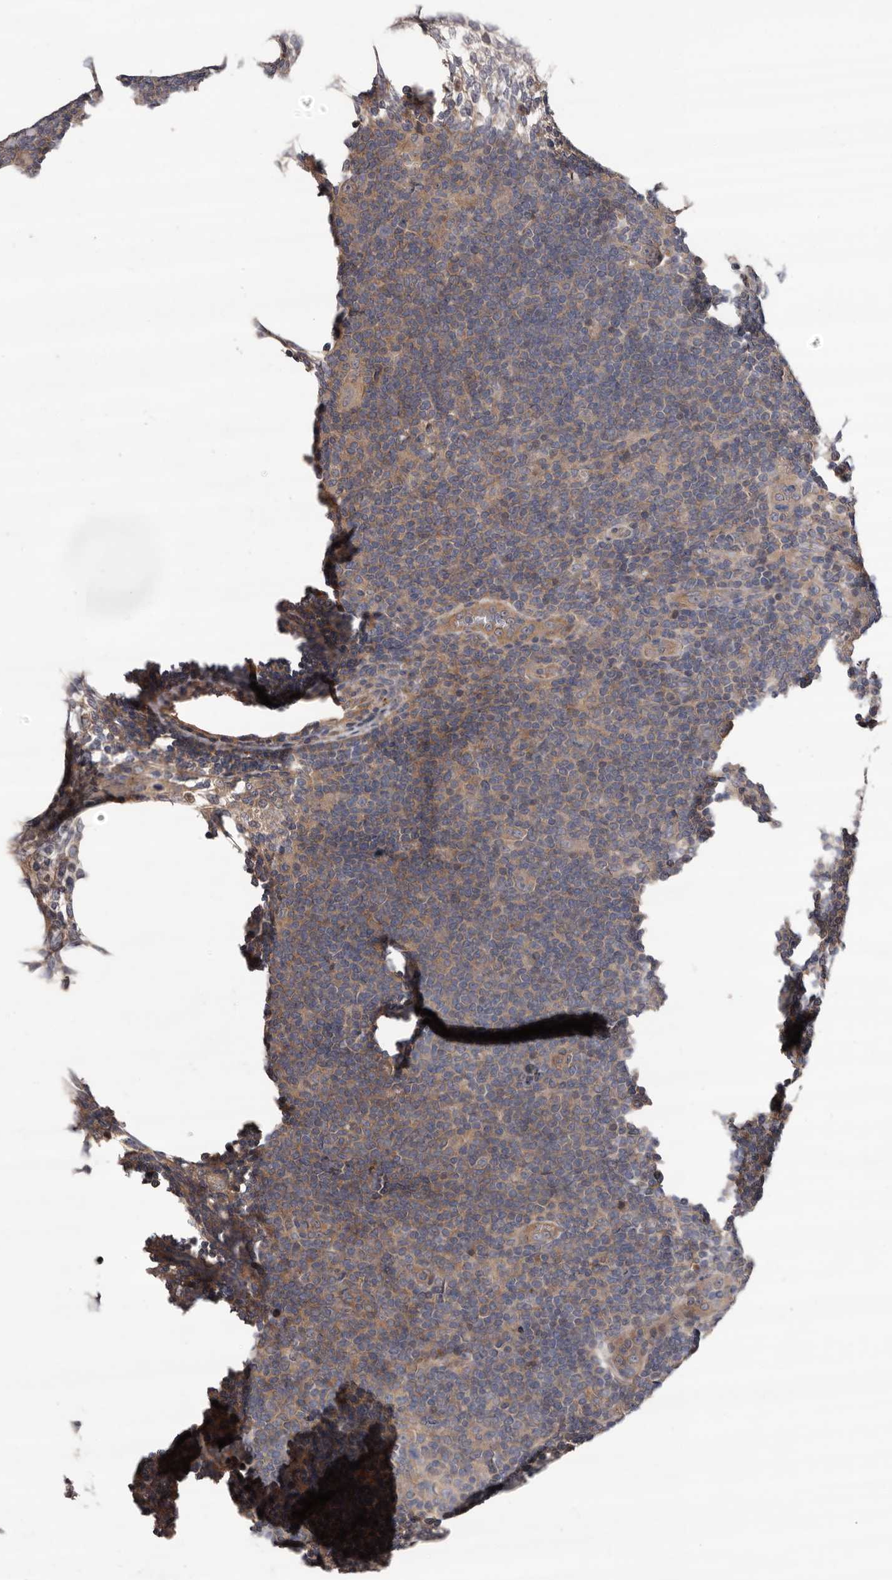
{"staining": {"intensity": "moderate", "quantity": ">75%", "location": "cytoplasmic/membranous"}, "tissue": "lymphoma", "cell_type": "Tumor cells", "image_type": "cancer", "snomed": [{"axis": "morphology", "description": "Hodgkin's disease, NOS"}, {"axis": "topography", "description": "Lymph node"}], "caption": "This image displays Hodgkin's disease stained with immunohistochemistry (IHC) to label a protein in brown. The cytoplasmic/membranous of tumor cells show moderate positivity for the protein. Nuclei are counter-stained blue.", "gene": "PRKD1", "patient": {"sex": "female", "age": 57}}